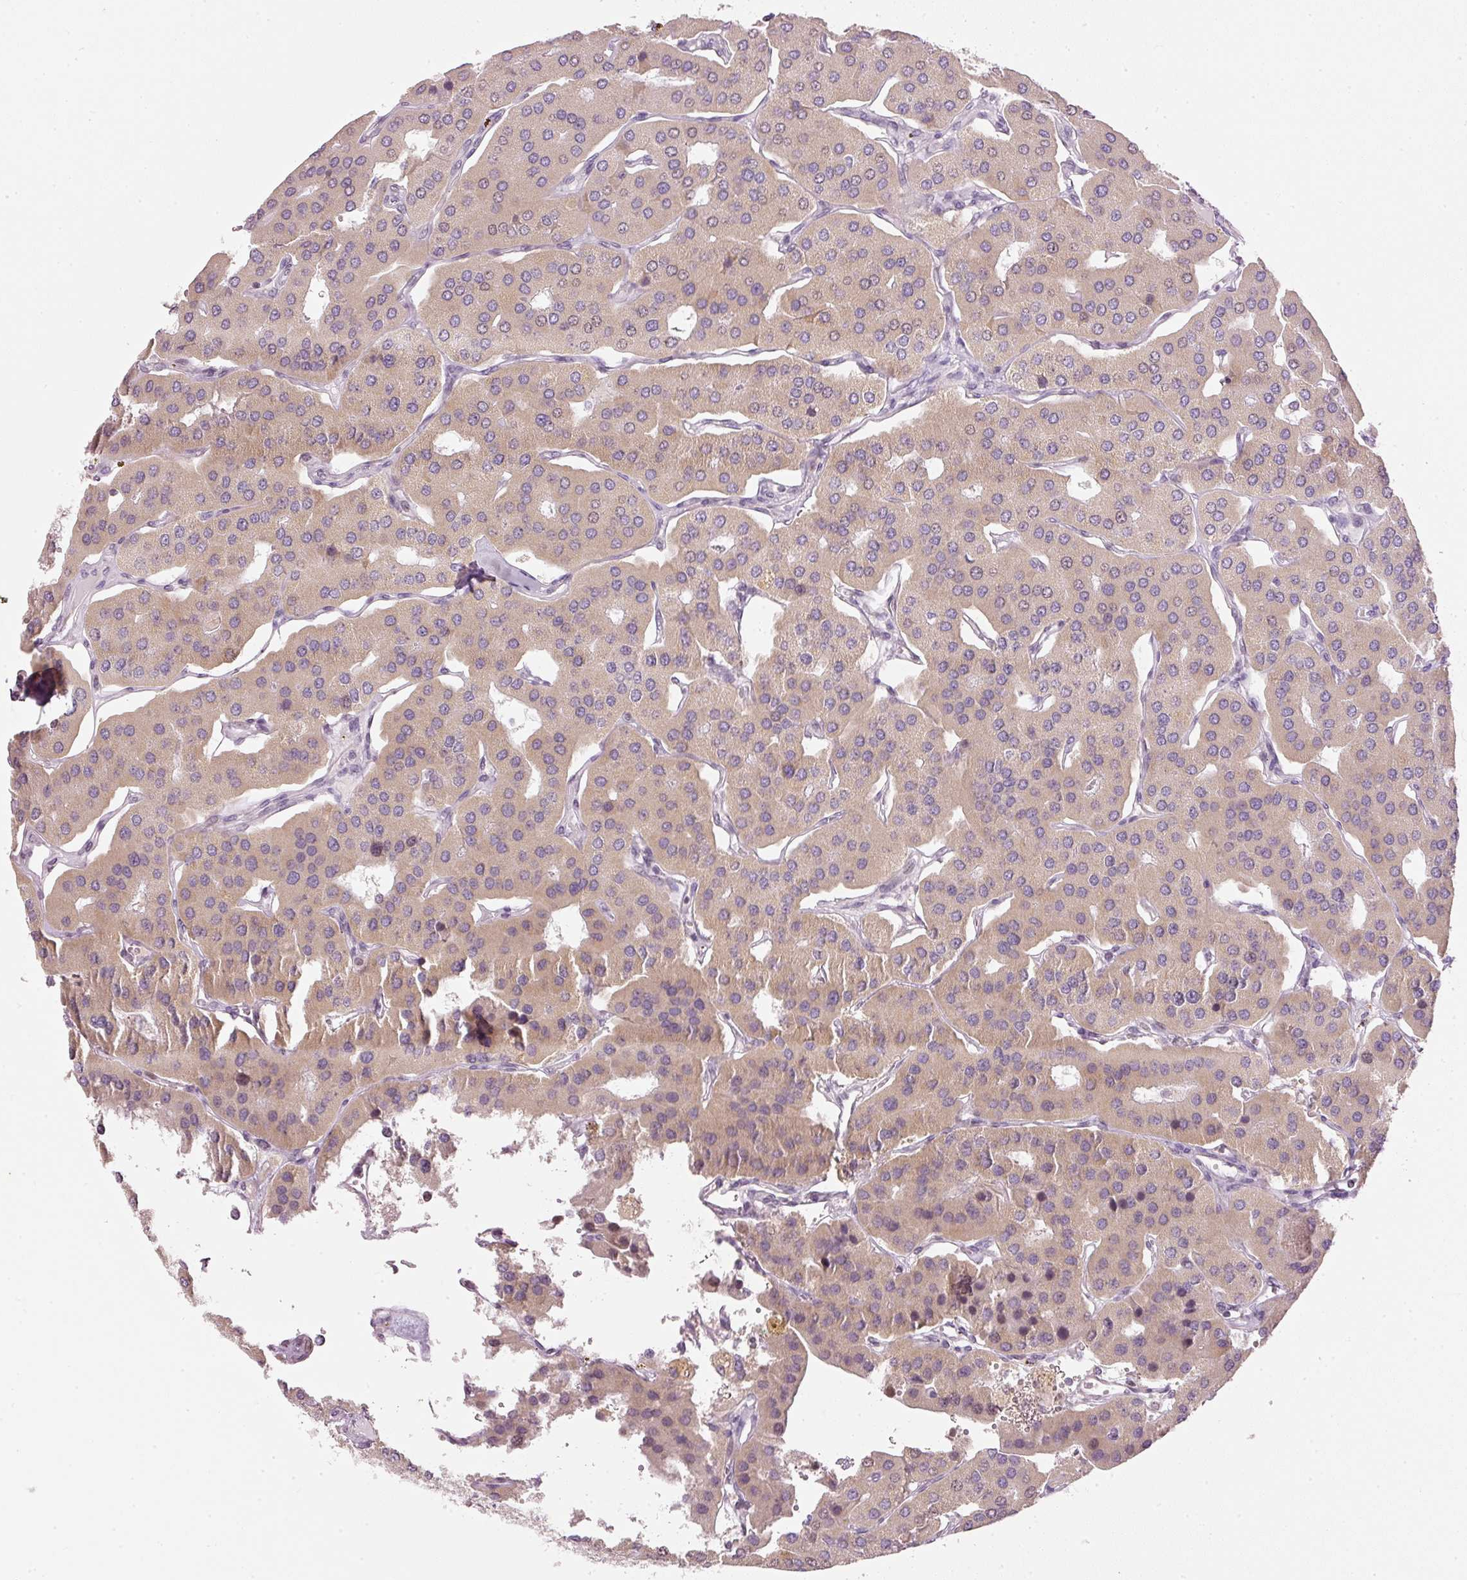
{"staining": {"intensity": "weak", "quantity": "25%-75%", "location": "cytoplasmic/membranous"}, "tissue": "parathyroid gland", "cell_type": "Glandular cells", "image_type": "normal", "snomed": [{"axis": "morphology", "description": "Normal tissue, NOS"}, {"axis": "morphology", "description": "Adenoma, NOS"}, {"axis": "topography", "description": "Parathyroid gland"}], "caption": "High-magnification brightfield microscopy of normal parathyroid gland stained with DAB (3,3'-diaminobenzidine) (brown) and counterstained with hematoxylin (blue). glandular cells exhibit weak cytoplasmic/membranous expression is present in approximately25%-75% of cells. (IHC, brightfield microscopy, high magnification).", "gene": "NRDE2", "patient": {"sex": "female", "age": 86}}